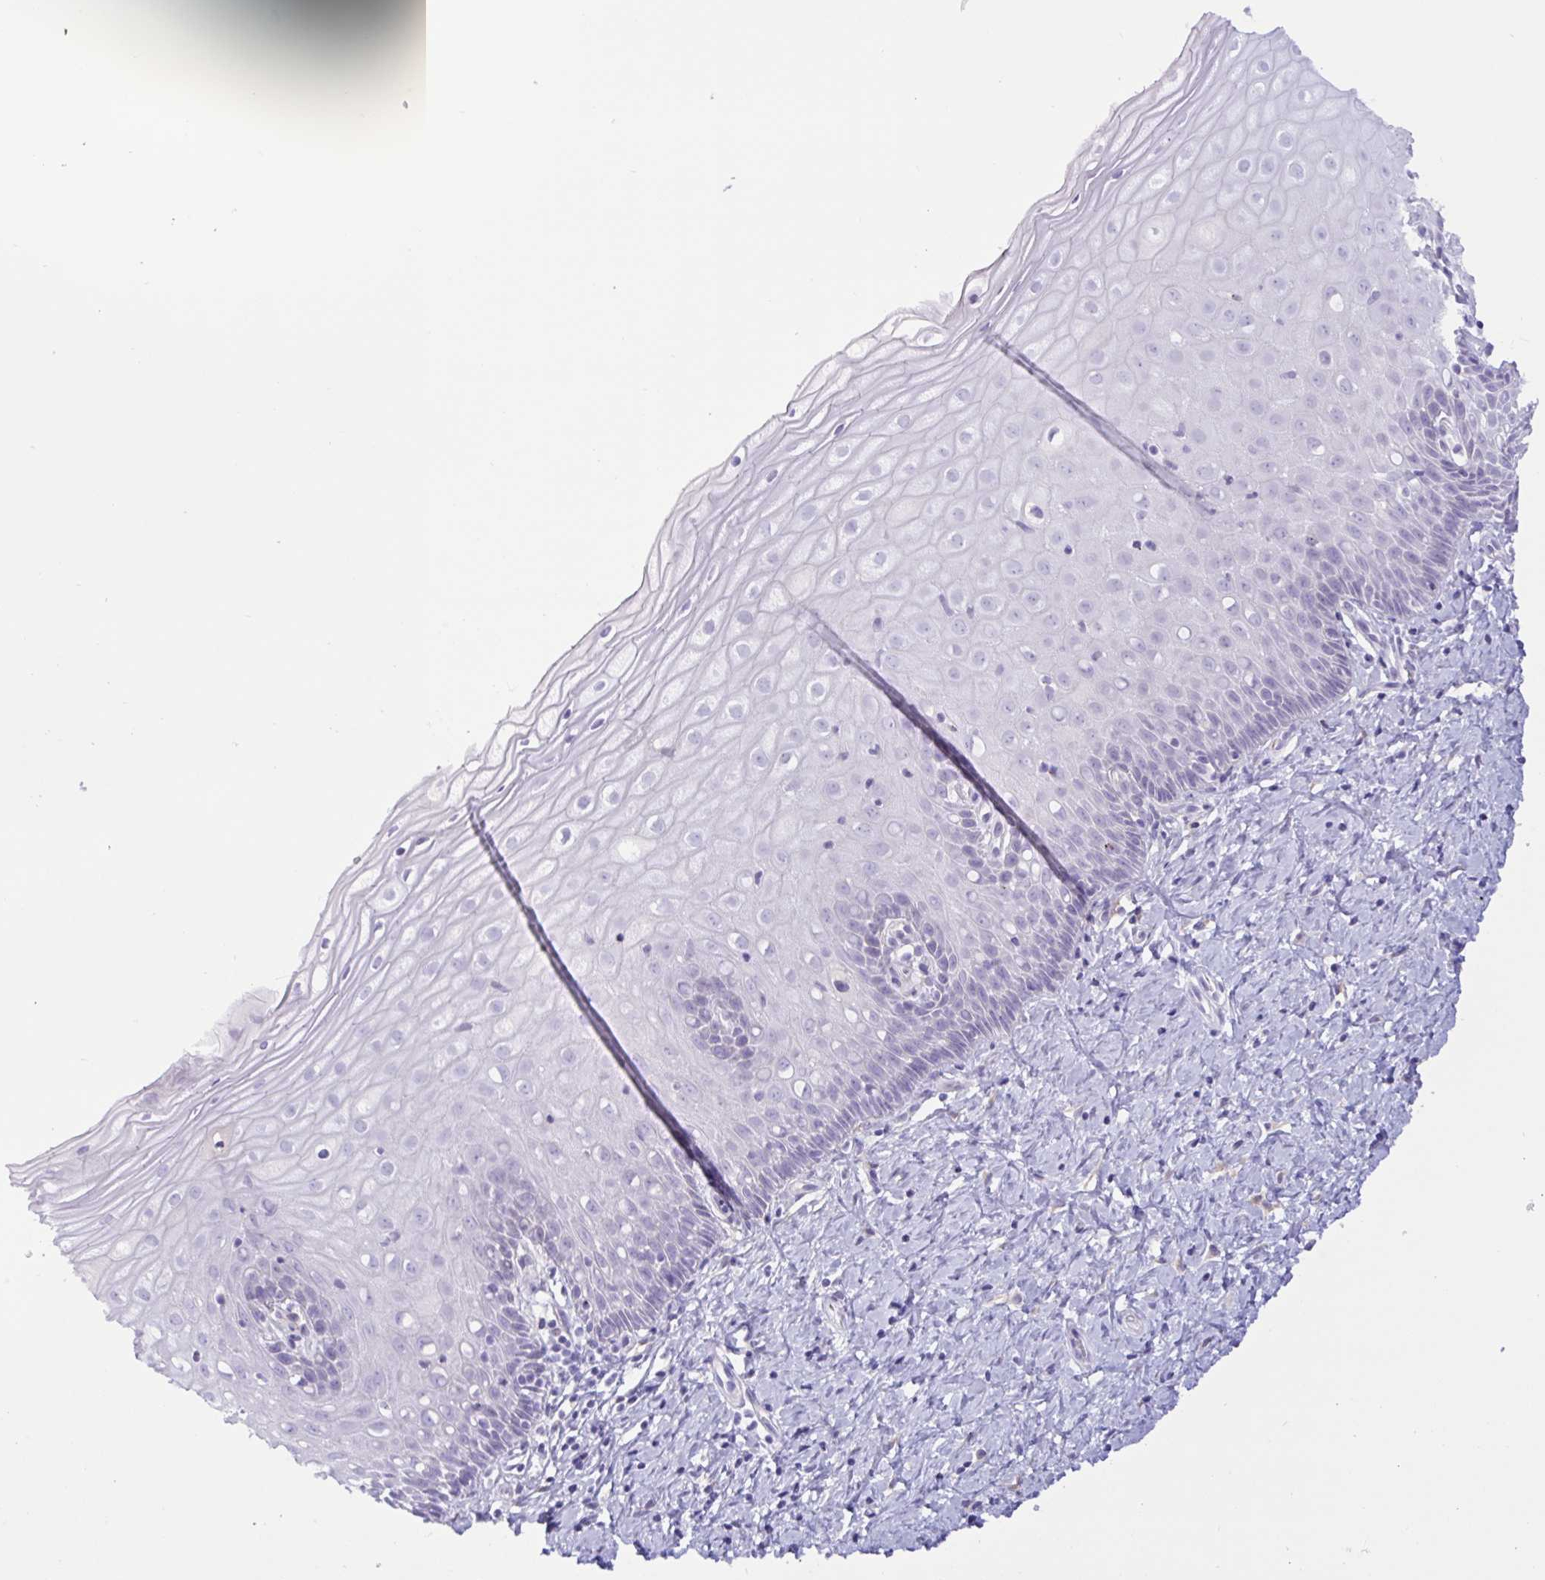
{"staining": {"intensity": "negative", "quantity": "none", "location": "none"}, "tissue": "cervix", "cell_type": "Glandular cells", "image_type": "normal", "snomed": [{"axis": "morphology", "description": "Normal tissue, NOS"}, {"axis": "topography", "description": "Cervix"}], "caption": "Immunohistochemistry (IHC) photomicrograph of benign cervix stained for a protein (brown), which displays no expression in glandular cells.", "gene": "SREBF1", "patient": {"sex": "female", "age": 37}}